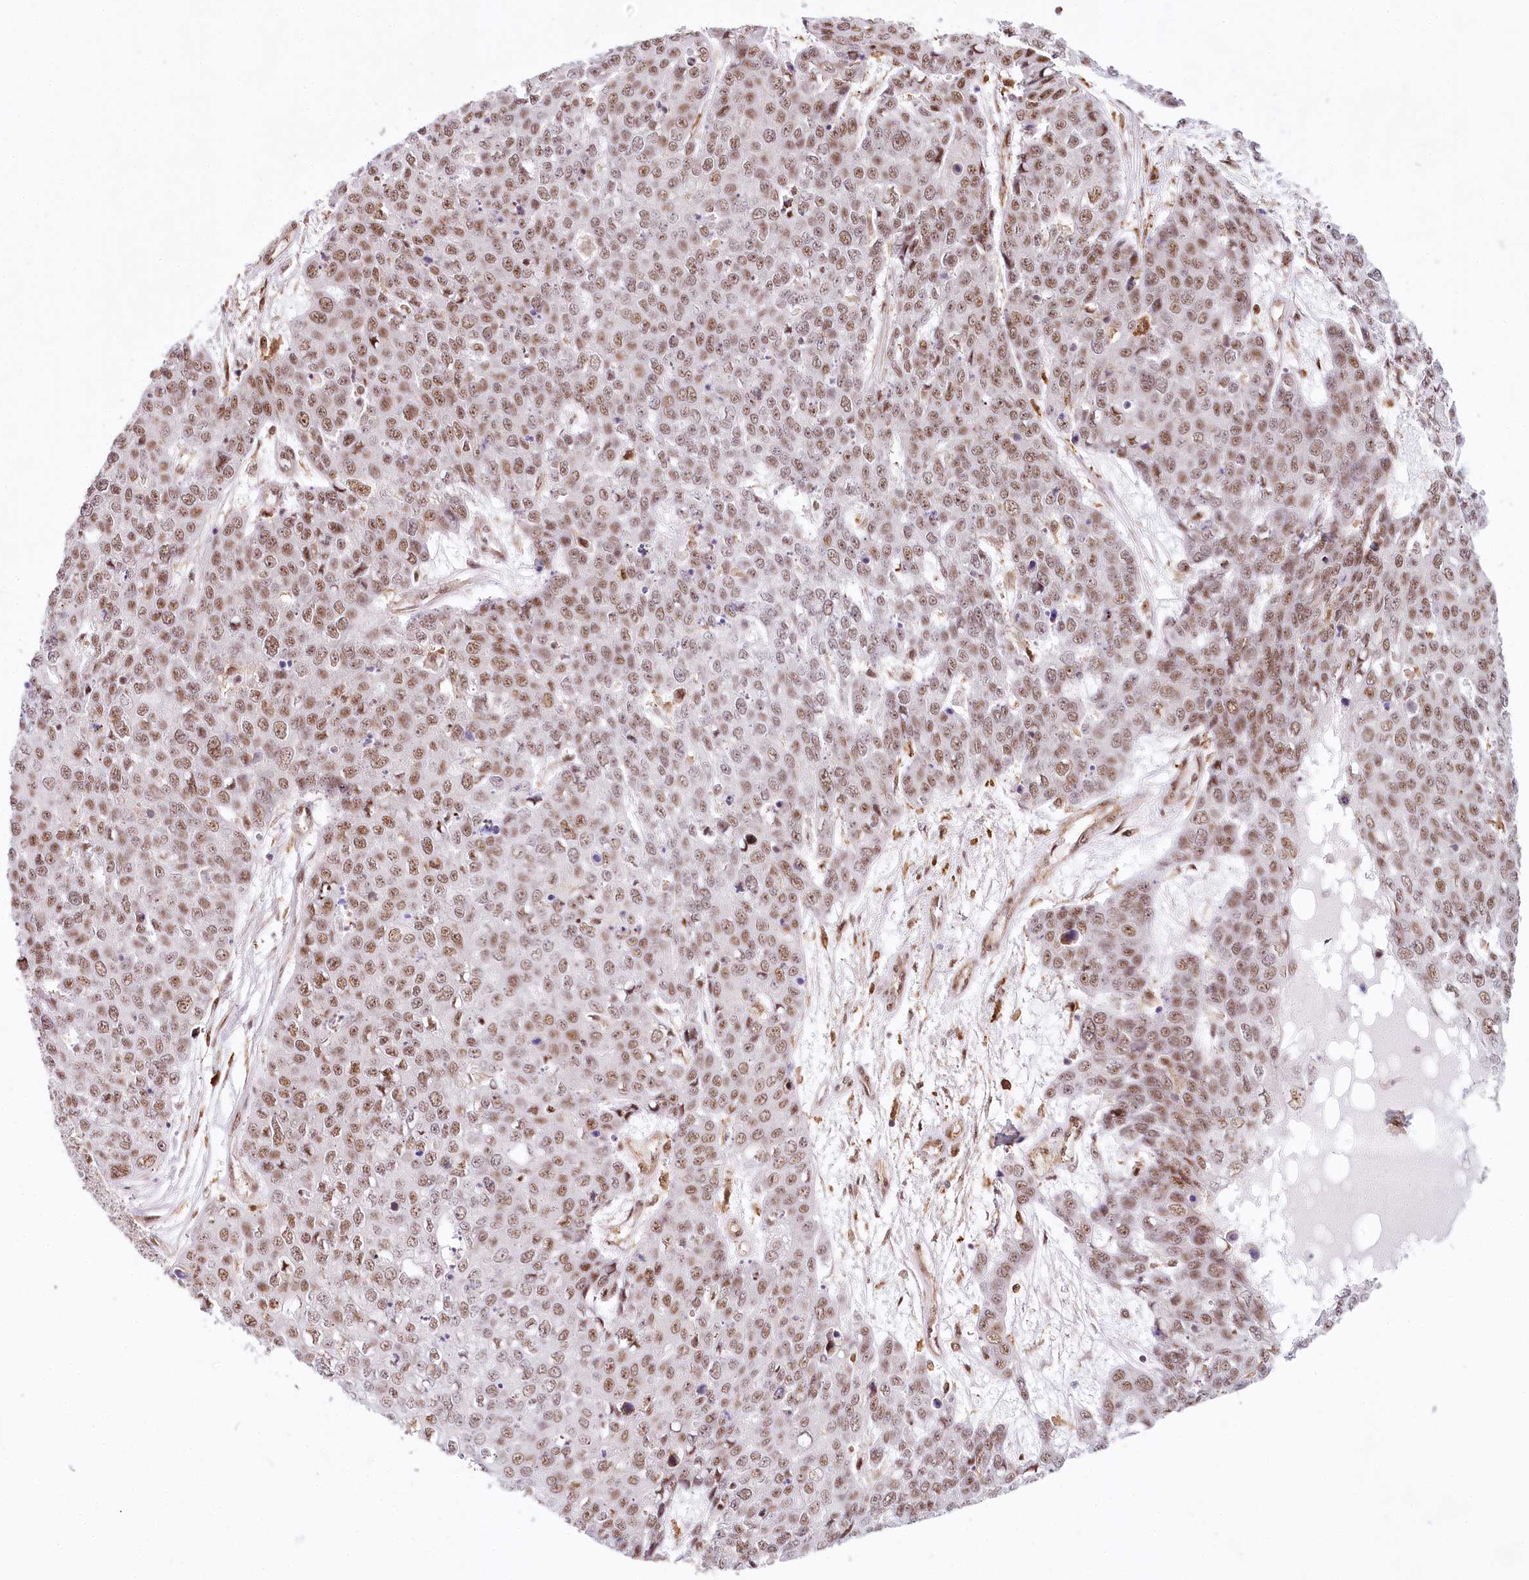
{"staining": {"intensity": "moderate", "quantity": ">75%", "location": "nuclear"}, "tissue": "skin cancer", "cell_type": "Tumor cells", "image_type": "cancer", "snomed": [{"axis": "morphology", "description": "Squamous cell carcinoma, NOS"}, {"axis": "topography", "description": "Skin"}], "caption": "Tumor cells display medium levels of moderate nuclear expression in about >75% of cells in skin squamous cell carcinoma.", "gene": "TUBGCP2", "patient": {"sex": "female", "age": 44}}